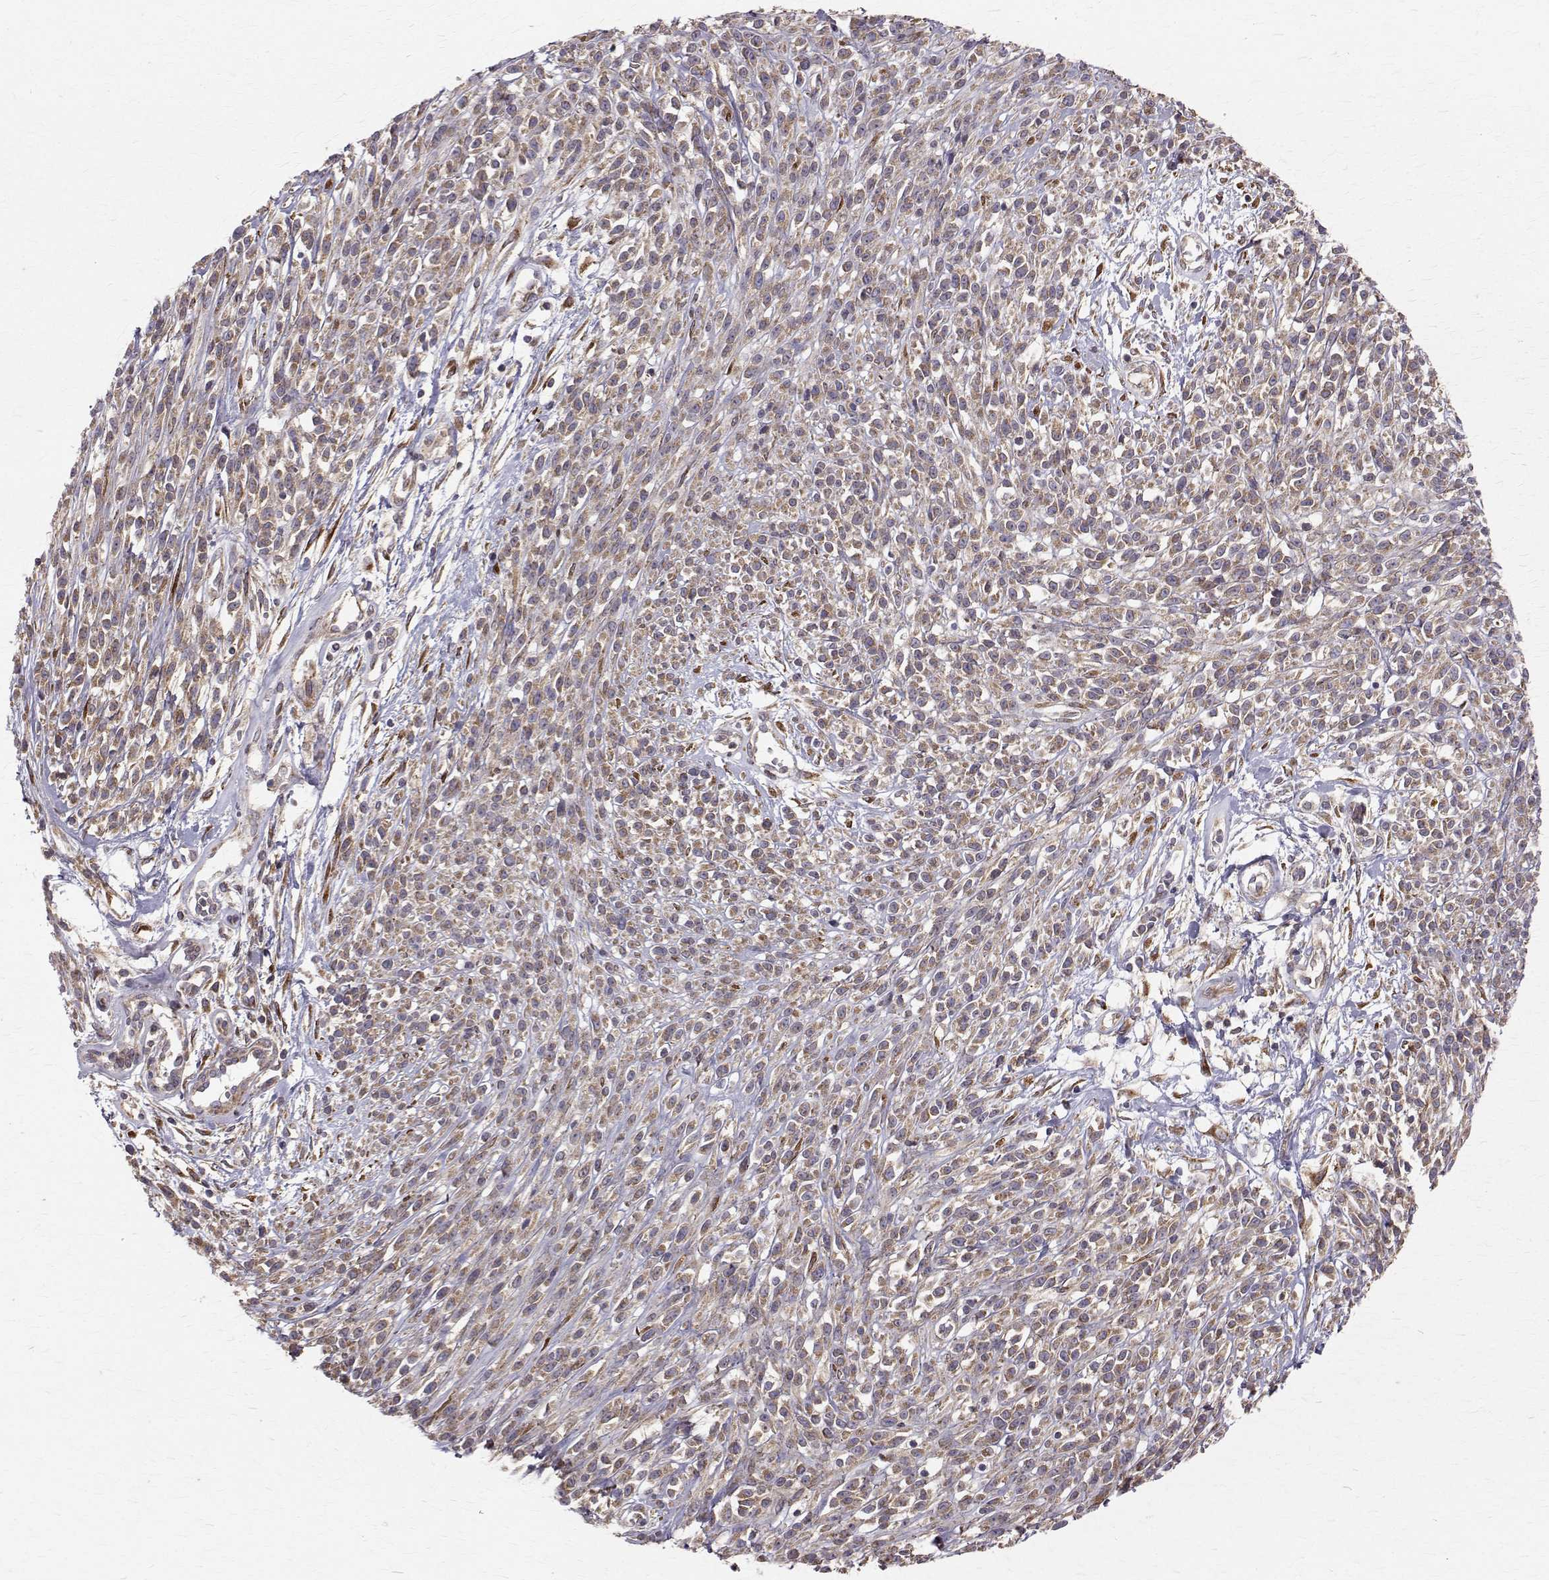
{"staining": {"intensity": "weak", "quantity": "25%-75%", "location": "cytoplasmic/membranous"}, "tissue": "melanoma", "cell_type": "Tumor cells", "image_type": "cancer", "snomed": [{"axis": "morphology", "description": "Malignant melanoma, NOS"}, {"axis": "topography", "description": "Skin"}, {"axis": "topography", "description": "Skin of trunk"}], "caption": "Immunohistochemistry (IHC) (DAB) staining of melanoma demonstrates weak cytoplasmic/membranous protein positivity in about 25%-75% of tumor cells.", "gene": "ARFGAP1", "patient": {"sex": "male", "age": 74}}